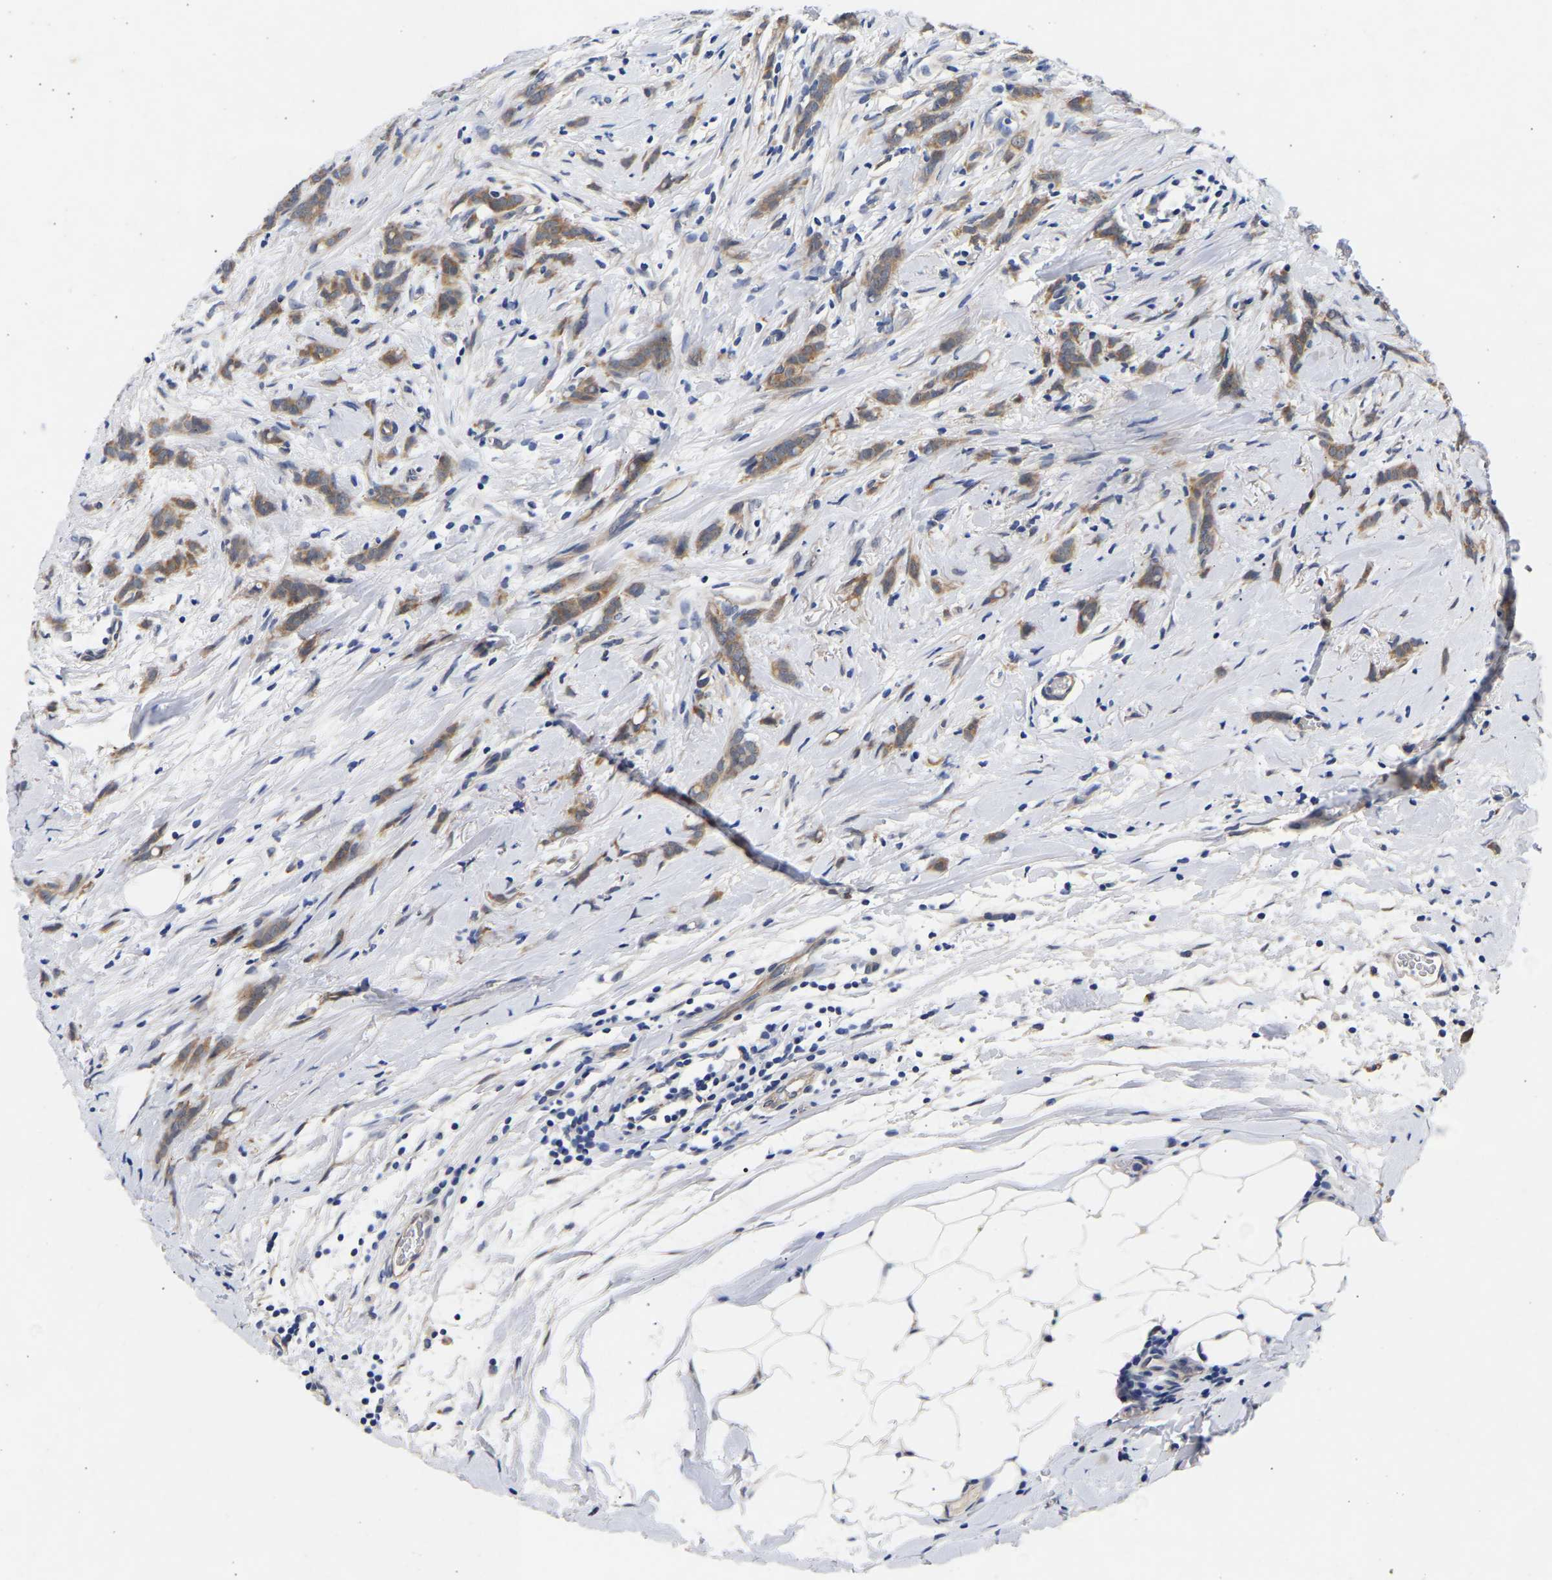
{"staining": {"intensity": "weak", "quantity": ">75%", "location": "cytoplasmic/membranous"}, "tissue": "breast cancer", "cell_type": "Tumor cells", "image_type": "cancer", "snomed": [{"axis": "morphology", "description": "Lobular carcinoma, in situ"}, {"axis": "morphology", "description": "Lobular carcinoma"}, {"axis": "topography", "description": "Breast"}], "caption": "Weak cytoplasmic/membranous staining is present in approximately >75% of tumor cells in breast cancer (lobular carcinoma in situ).", "gene": "CCDC6", "patient": {"sex": "female", "age": 41}}